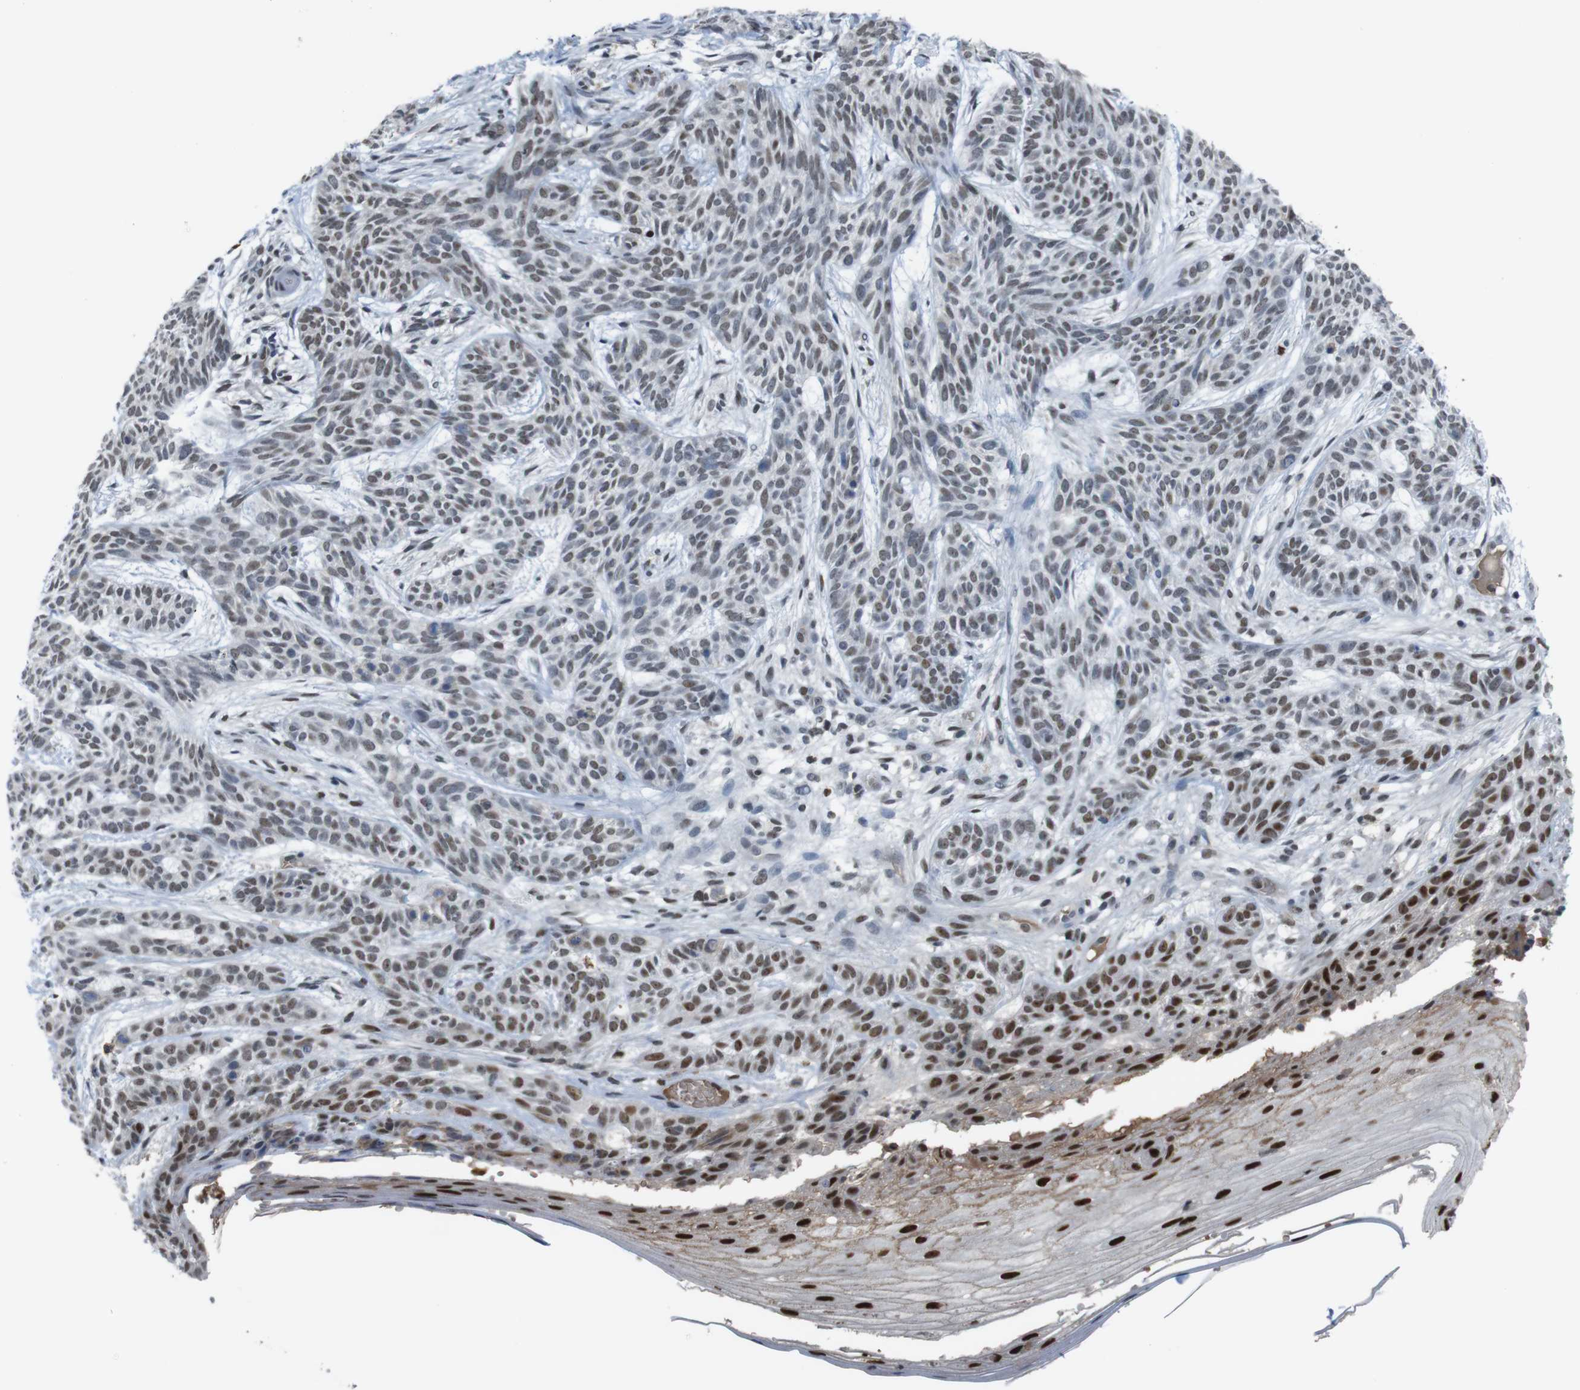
{"staining": {"intensity": "strong", "quantity": "<25%", "location": "nuclear"}, "tissue": "skin cancer", "cell_type": "Tumor cells", "image_type": "cancer", "snomed": [{"axis": "morphology", "description": "Basal cell carcinoma"}, {"axis": "topography", "description": "Skin"}], "caption": "DAB (3,3'-diaminobenzidine) immunohistochemical staining of basal cell carcinoma (skin) displays strong nuclear protein expression in about <25% of tumor cells.", "gene": "SUB1", "patient": {"sex": "female", "age": 59}}